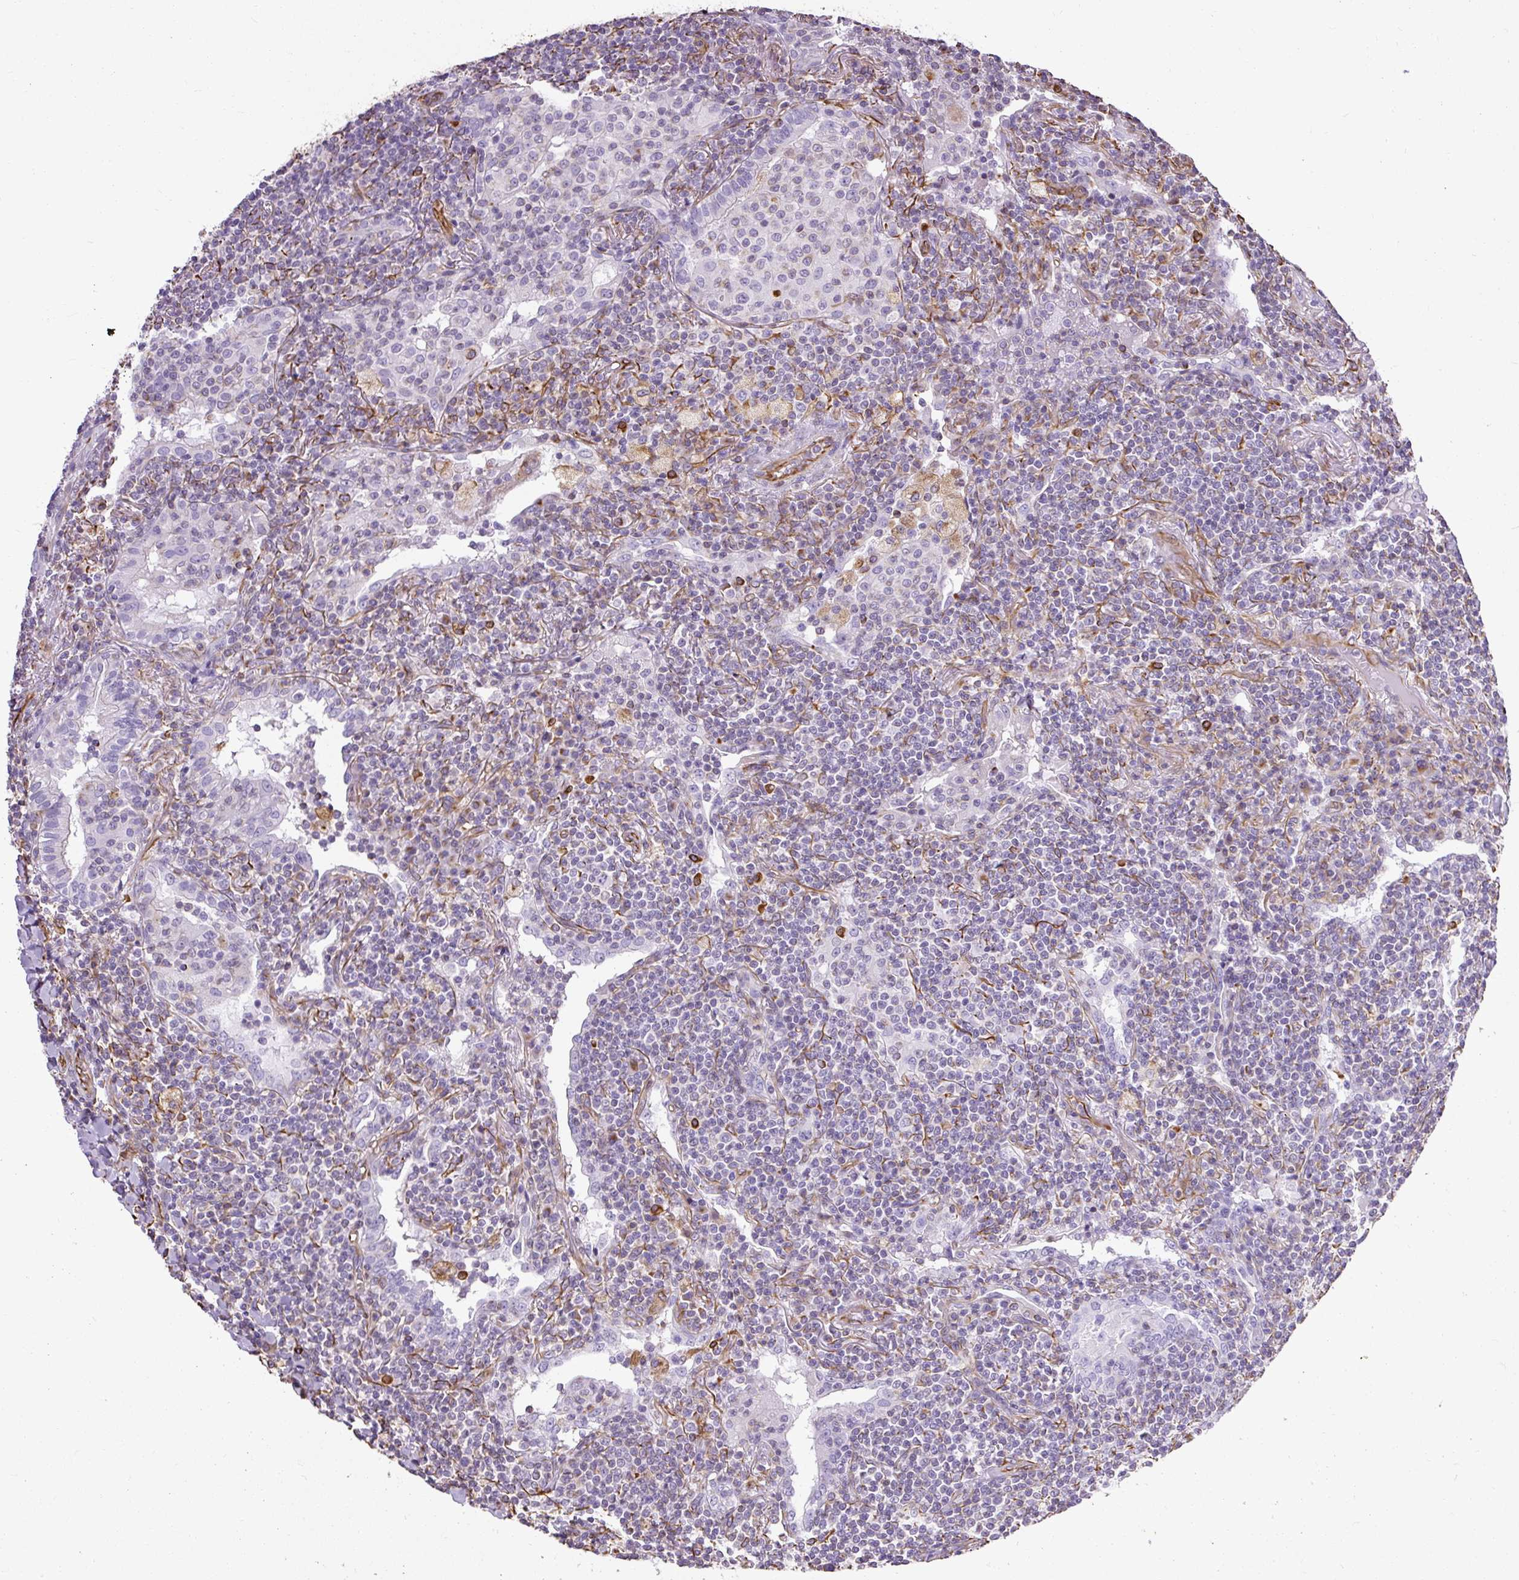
{"staining": {"intensity": "negative", "quantity": "none", "location": "none"}, "tissue": "lymphoma", "cell_type": "Tumor cells", "image_type": "cancer", "snomed": [{"axis": "morphology", "description": "Malignant lymphoma, non-Hodgkin's type, Low grade"}, {"axis": "topography", "description": "Lung"}], "caption": "This photomicrograph is of lymphoma stained with immunohistochemistry to label a protein in brown with the nuclei are counter-stained blue. There is no expression in tumor cells.", "gene": "PLS1", "patient": {"sex": "female", "age": 71}}